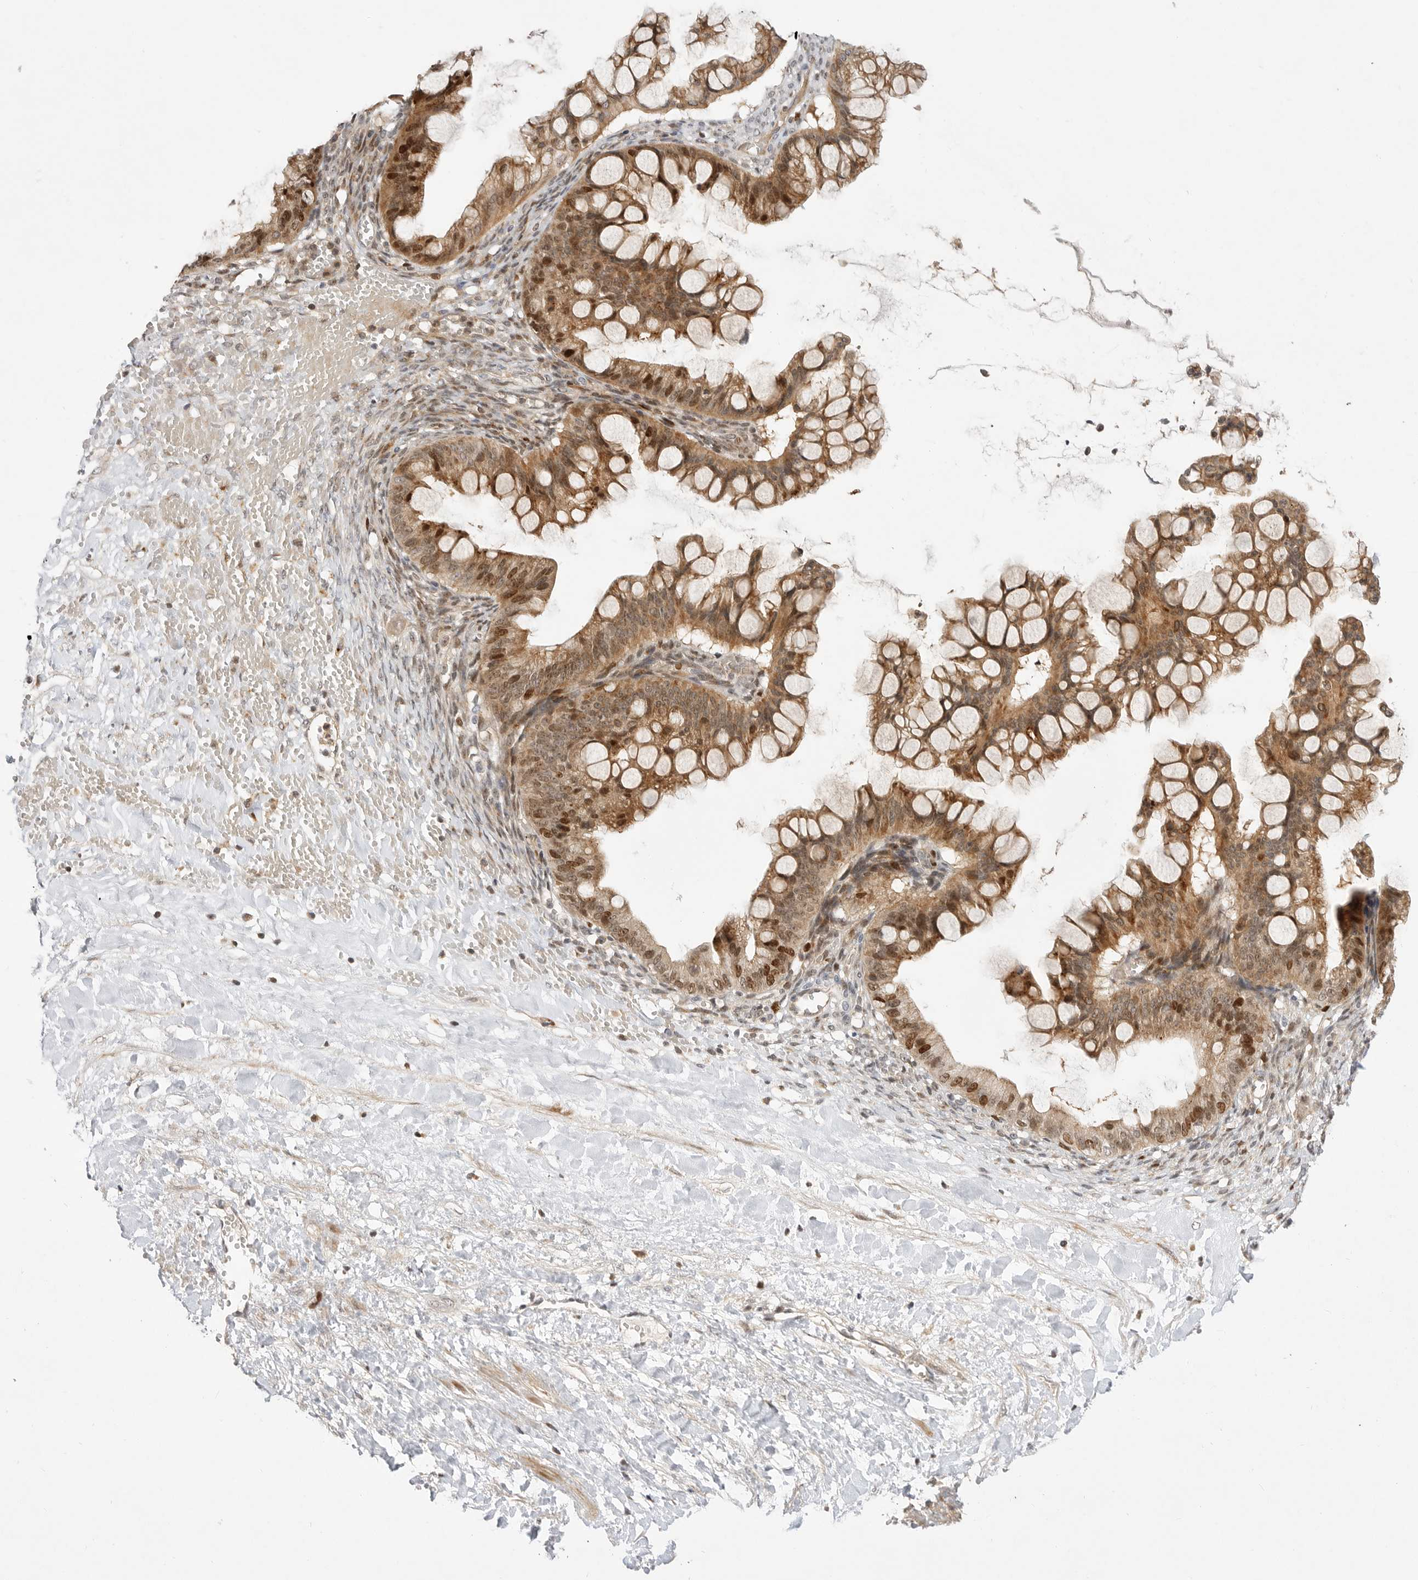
{"staining": {"intensity": "moderate", "quantity": ">75%", "location": "cytoplasmic/membranous,nuclear"}, "tissue": "ovarian cancer", "cell_type": "Tumor cells", "image_type": "cancer", "snomed": [{"axis": "morphology", "description": "Cystadenocarcinoma, mucinous, NOS"}, {"axis": "topography", "description": "Ovary"}], "caption": "Moderate cytoplasmic/membranous and nuclear expression is seen in approximately >75% of tumor cells in ovarian cancer (mucinous cystadenocarcinoma).", "gene": "CSNK1G3", "patient": {"sex": "female", "age": 73}}